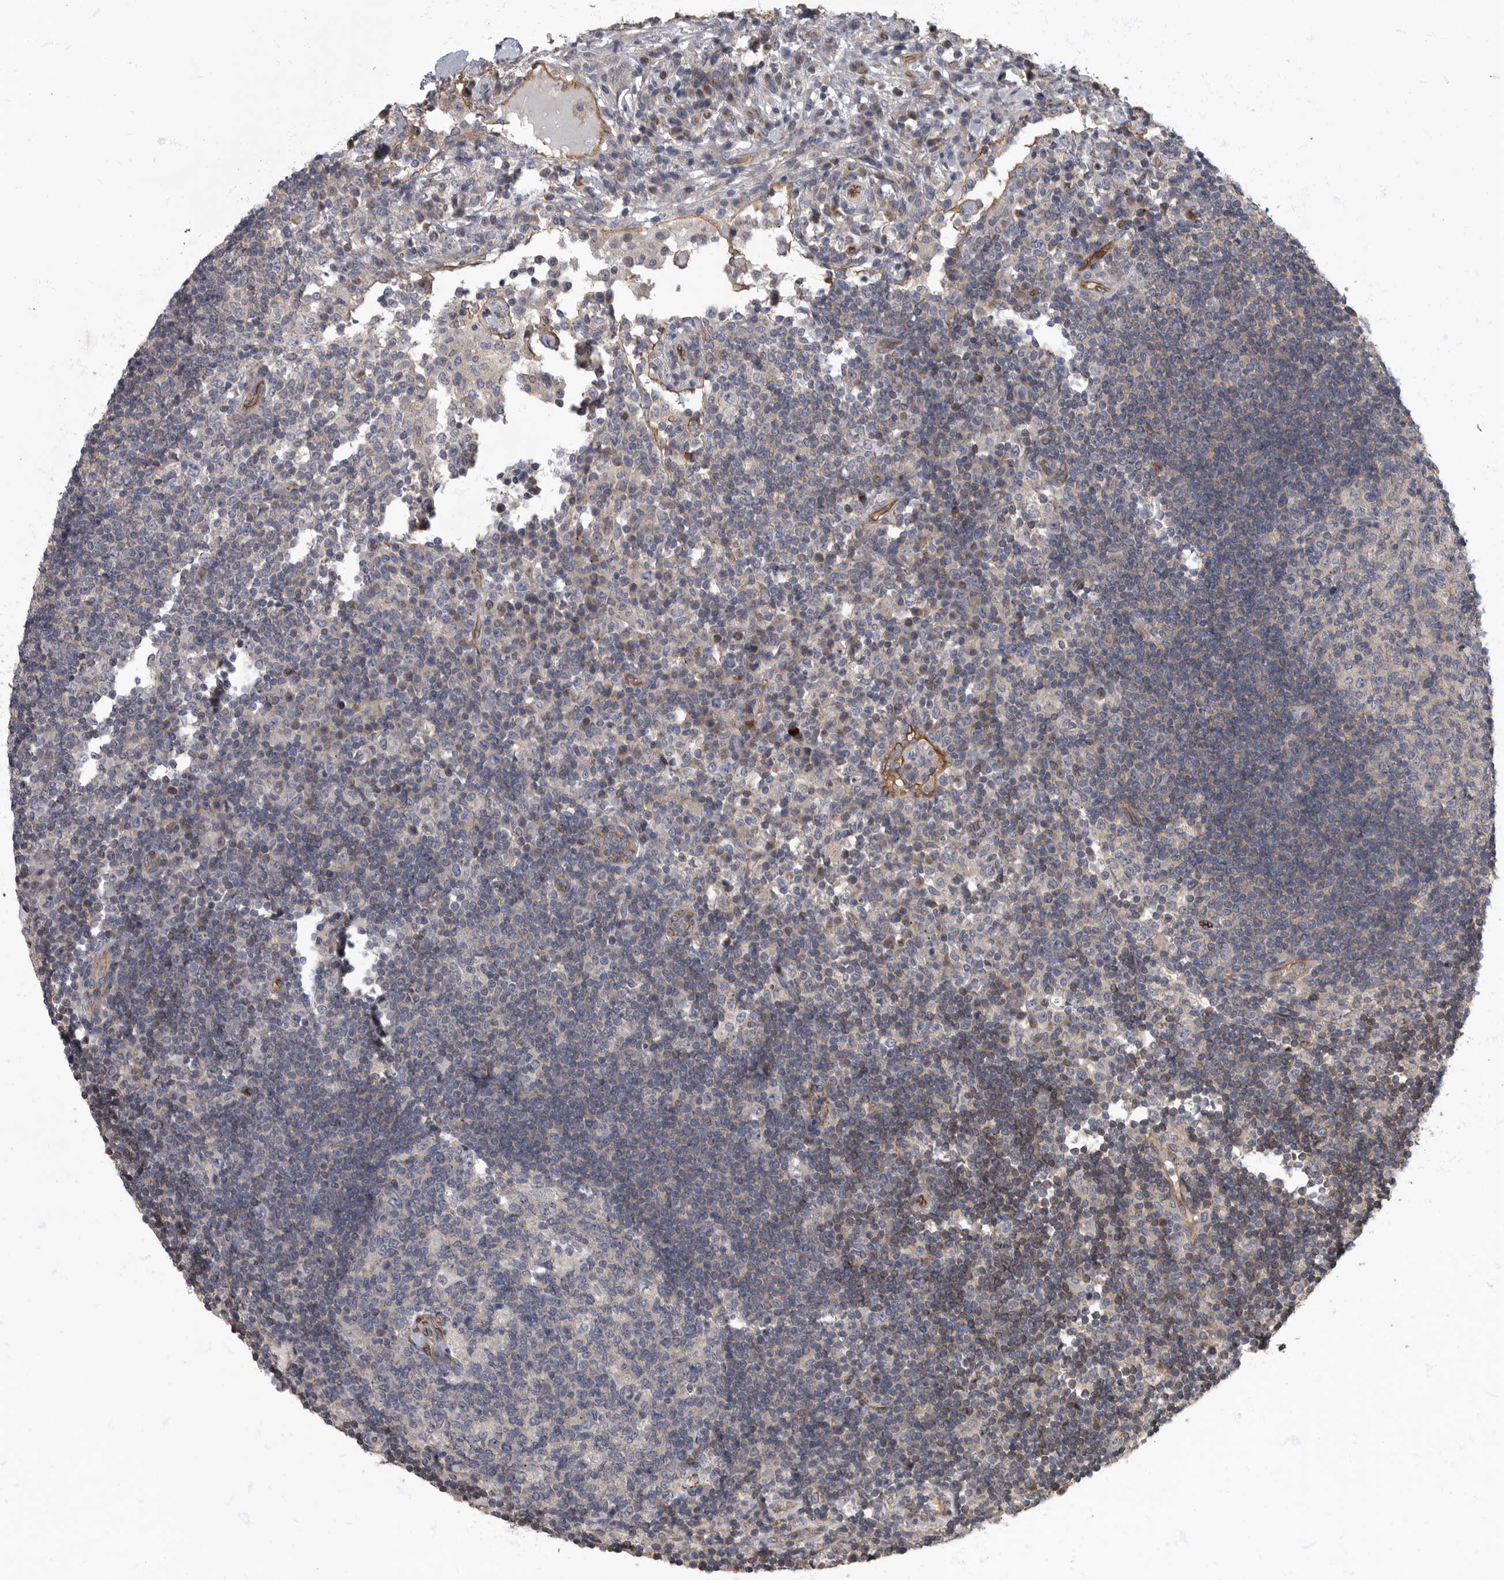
{"staining": {"intensity": "negative", "quantity": "none", "location": "none"}, "tissue": "lymph node", "cell_type": "Germinal center cells", "image_type": "normal", "snomed": [{"axis": "morphology", "description": "Normal tissue, NOS"}, {"axis": "topography", "description": "Lymph node"}], "caption": "DAB (3,3'-diaminobenzidine) immunohistochemical staining of benign lymph node demonstrates no significant expression in germinal center cells. Brightfield microscopy of immunohistochemistry (IHC) stained with DAB (brown) and hematoxylin (blue), captured at high magnification.", "gene": "PDK1", "patient": {"sex": "female", "age": 53}}